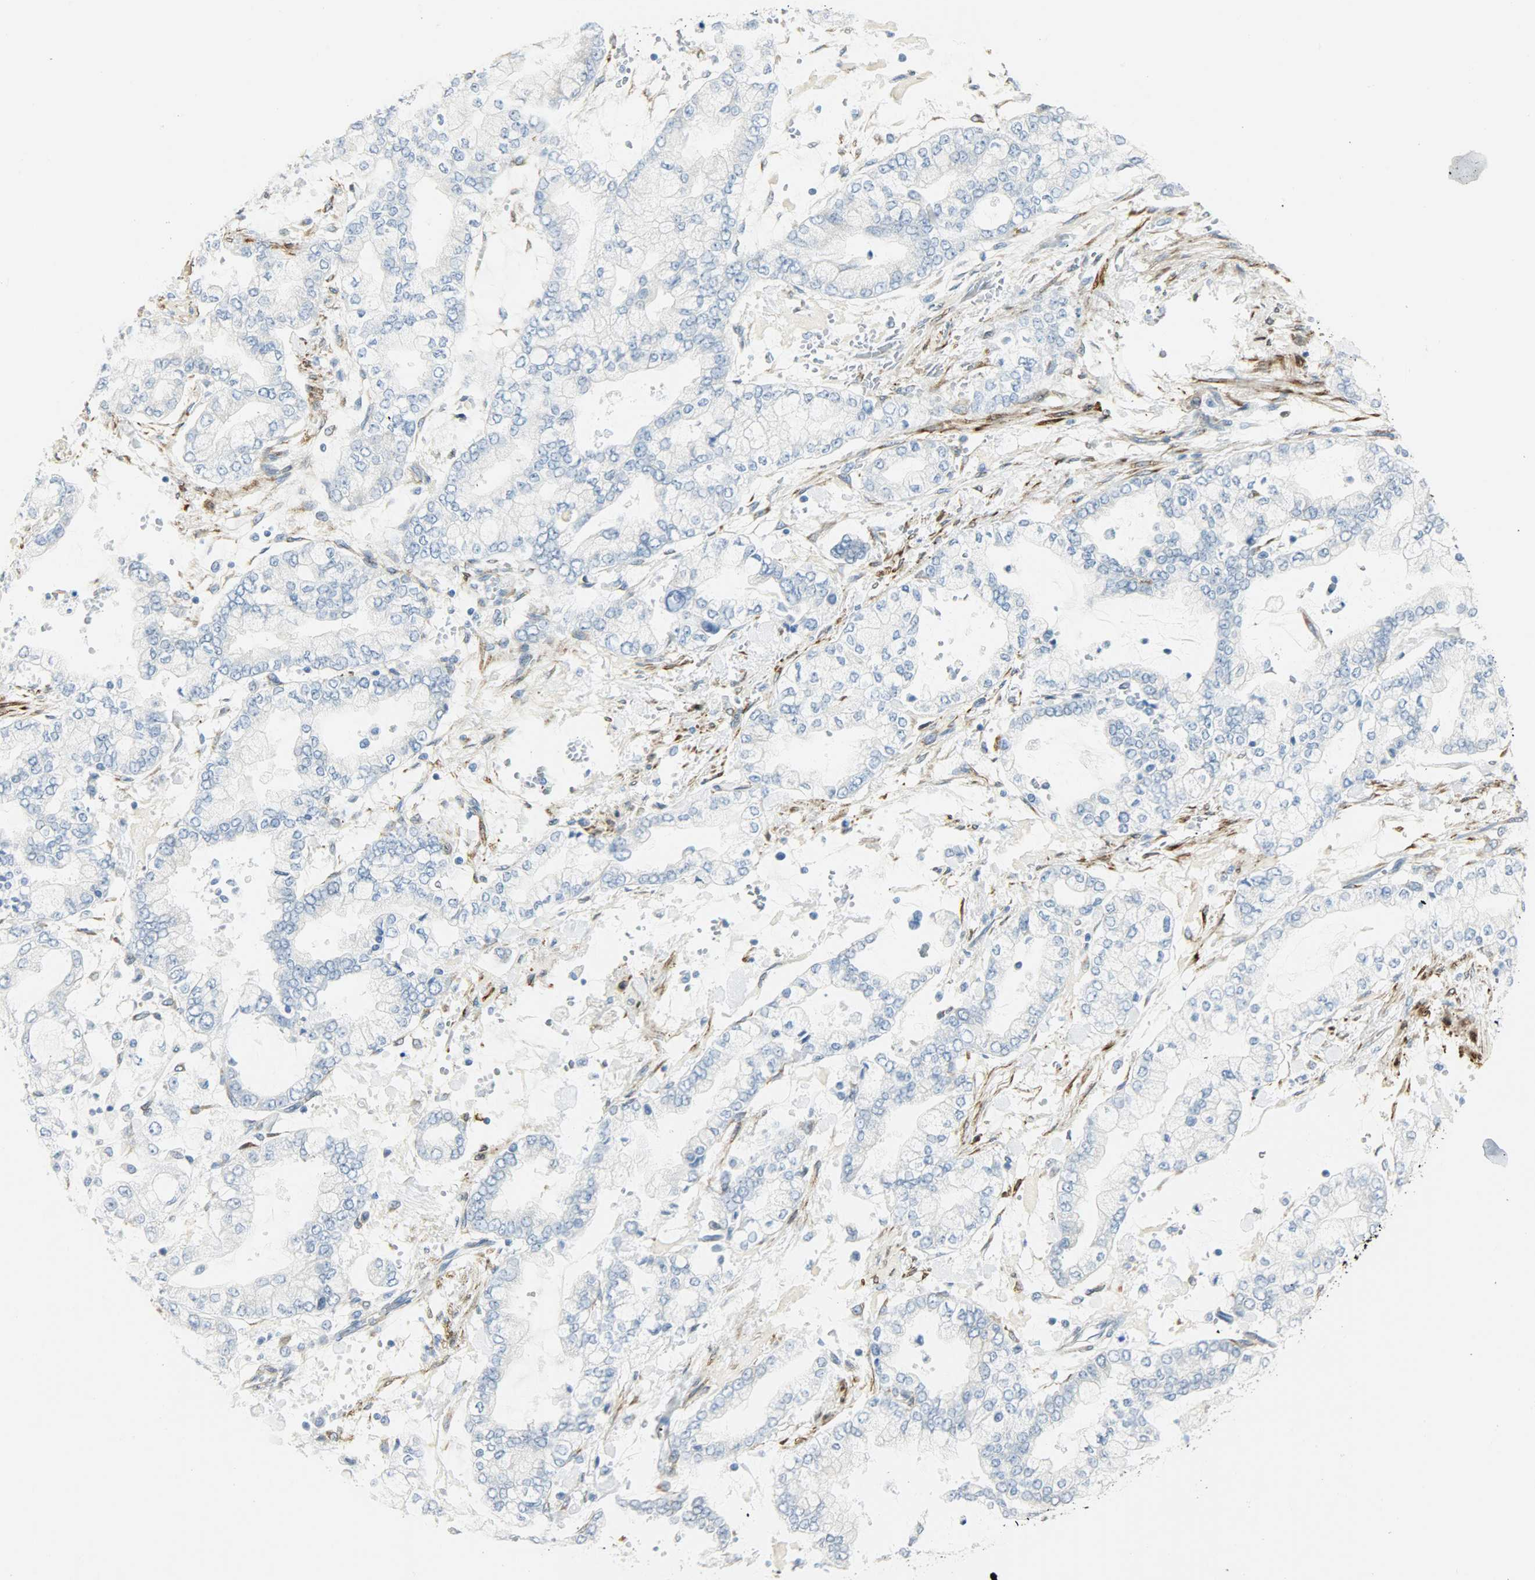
{"staining": {"intensity": "negative", "quantity": "none", "location": "none"}, "tissue": "stomach cancer", "cell_type": "Tumor cells", "image_type": "cancer", "snomed": [{"axis": "morphology", "description": "Normal tissue, NOS"}, {"axis": "morphology", "description": "Adenocarcinoma, NOS"}, {"axis": "topography", "description": "Stomach, upper"}, {"axis": "topography", "description": "Stomach"}], "caption": "Tumor cells are negative for protein expression in human stomach cancer.", "gene": "PKD2", "patient": {"sex": "male", "age": 76}}